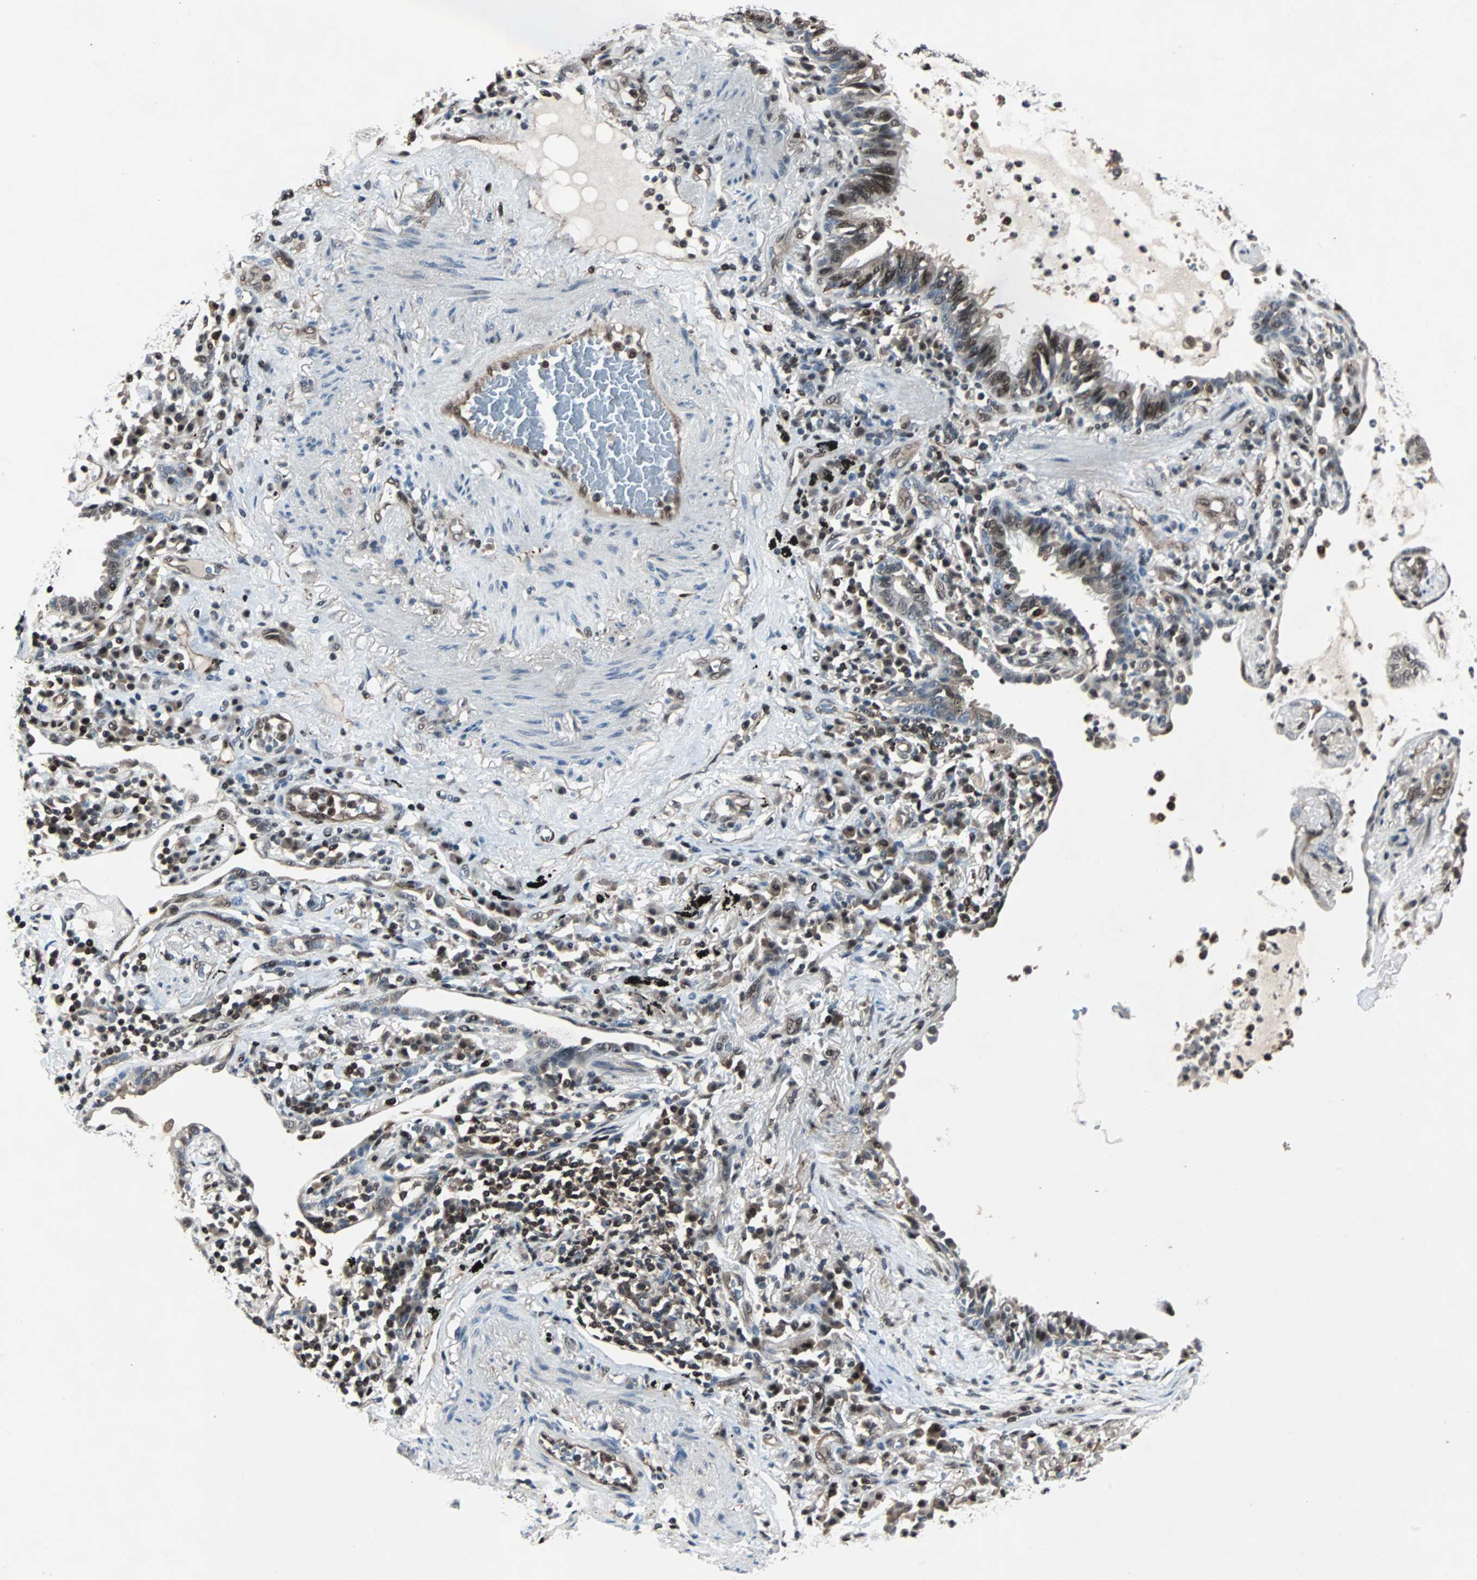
{"staining": {"intensity": "moderate", "quantity": "25%-75%", "location": "cytoplasmic/membranous,nuclear"}, "tissue": "lung cancer", "cell_type": "Tumor cells", "image_type": "cancer", "snomed": [{"axis": "morphology", "description": "Adenocarcinoma, NOS"}, {"axis": "topography", "description": "Lung"}], "caption": "Moderate cytoplasmic/membranous and nuclear staining for a protein is seen in about 25%-75% of tumor cells of lung adenocarcinoma using immunohistochemistry (IHC).", "gene": "ACLY", "patient": {"sex": "female", "age": 70}}